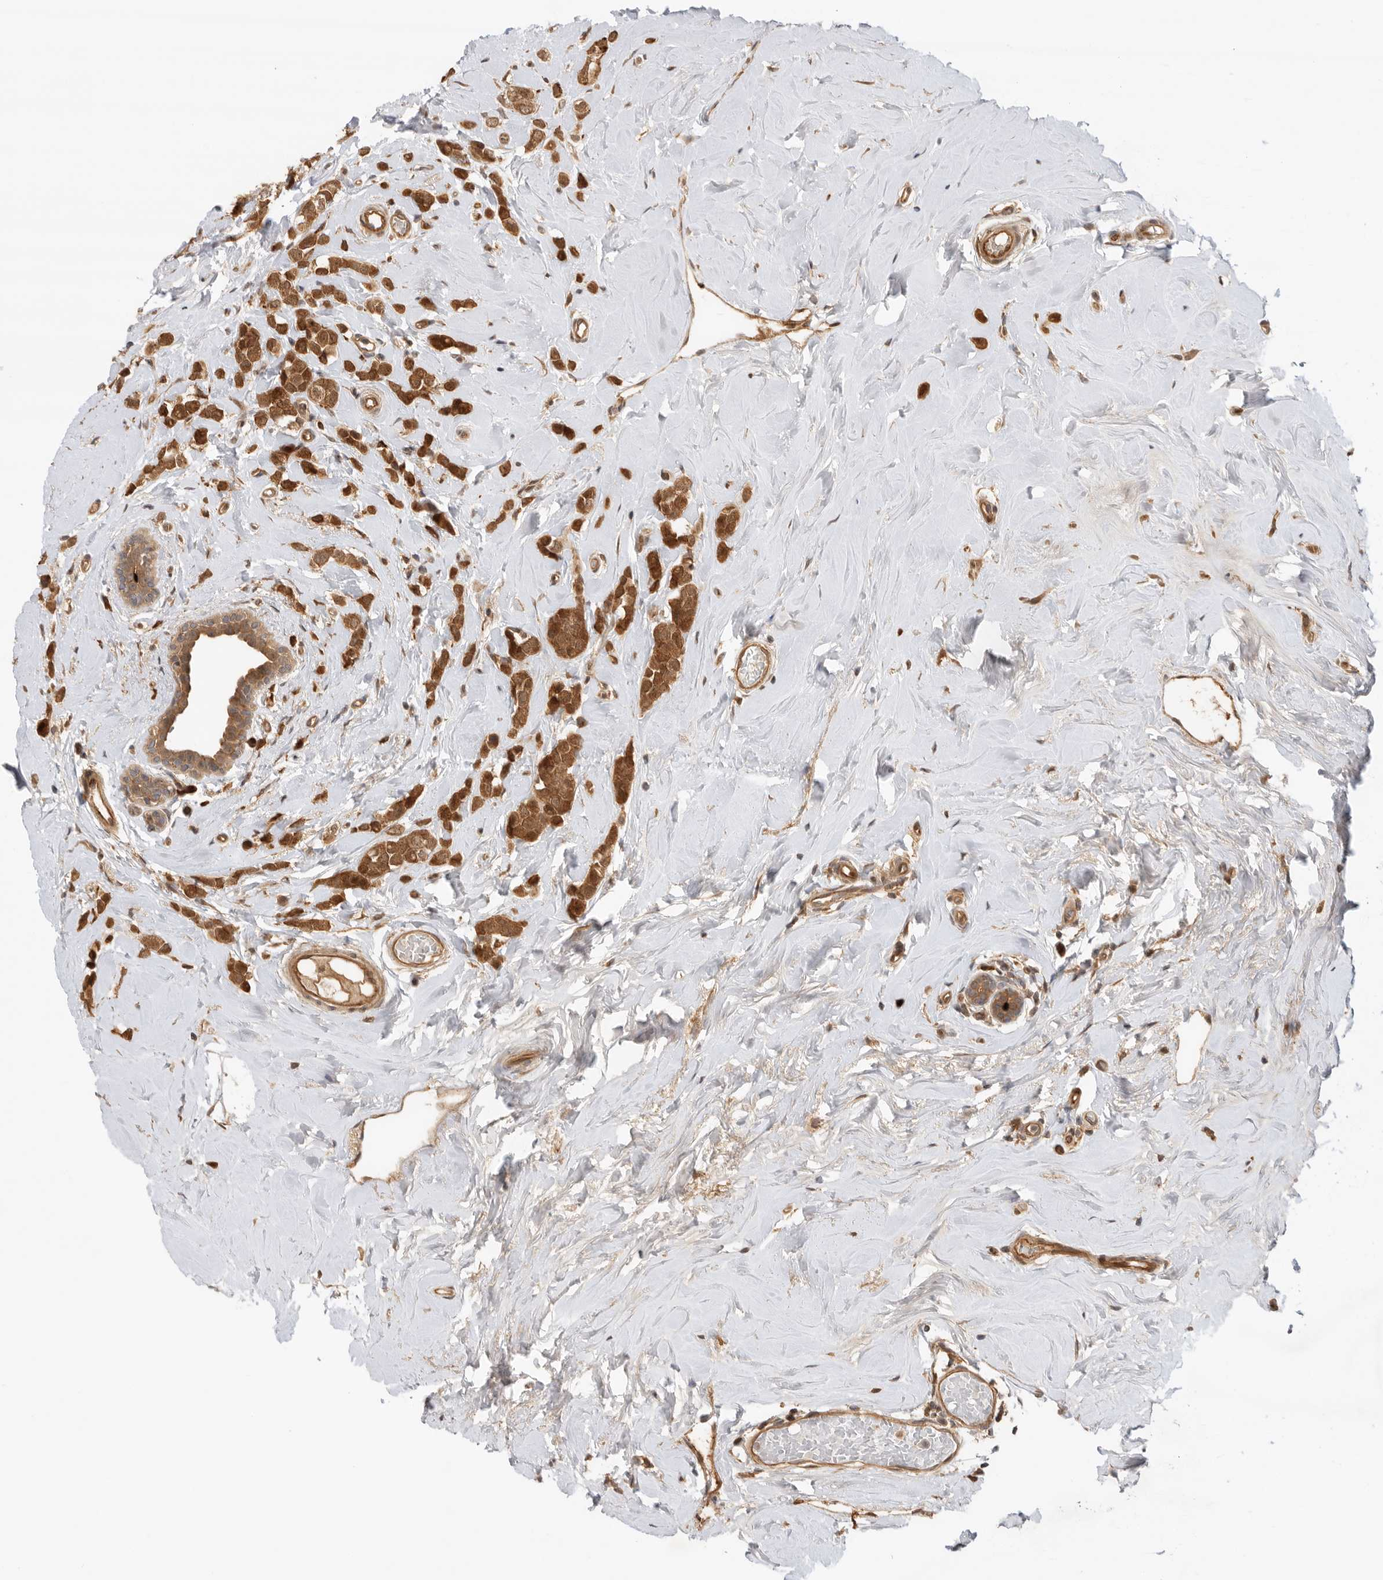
{"staining": {"intensity": "moderate", "quantity": ">75%", "location": "cytoplasmic/membranous"}, "tissue": "breast cancer", "cell_type": "Tumor cells", "image_type": "cancer", "snomed": [{"axis": "morphology", "description": "Lobular carcinoma"}, {"axis": "topography", "description": "Breast"}], "caption": "There is medium levels of moderate cytoplasmic/membranous expression in tumor cells of breast lobular carcinoma, as demonstrated by immunohistochemical staining (brown color).", "gene": "DCAF8", "patient": {"sex": "female", "age": 47}}